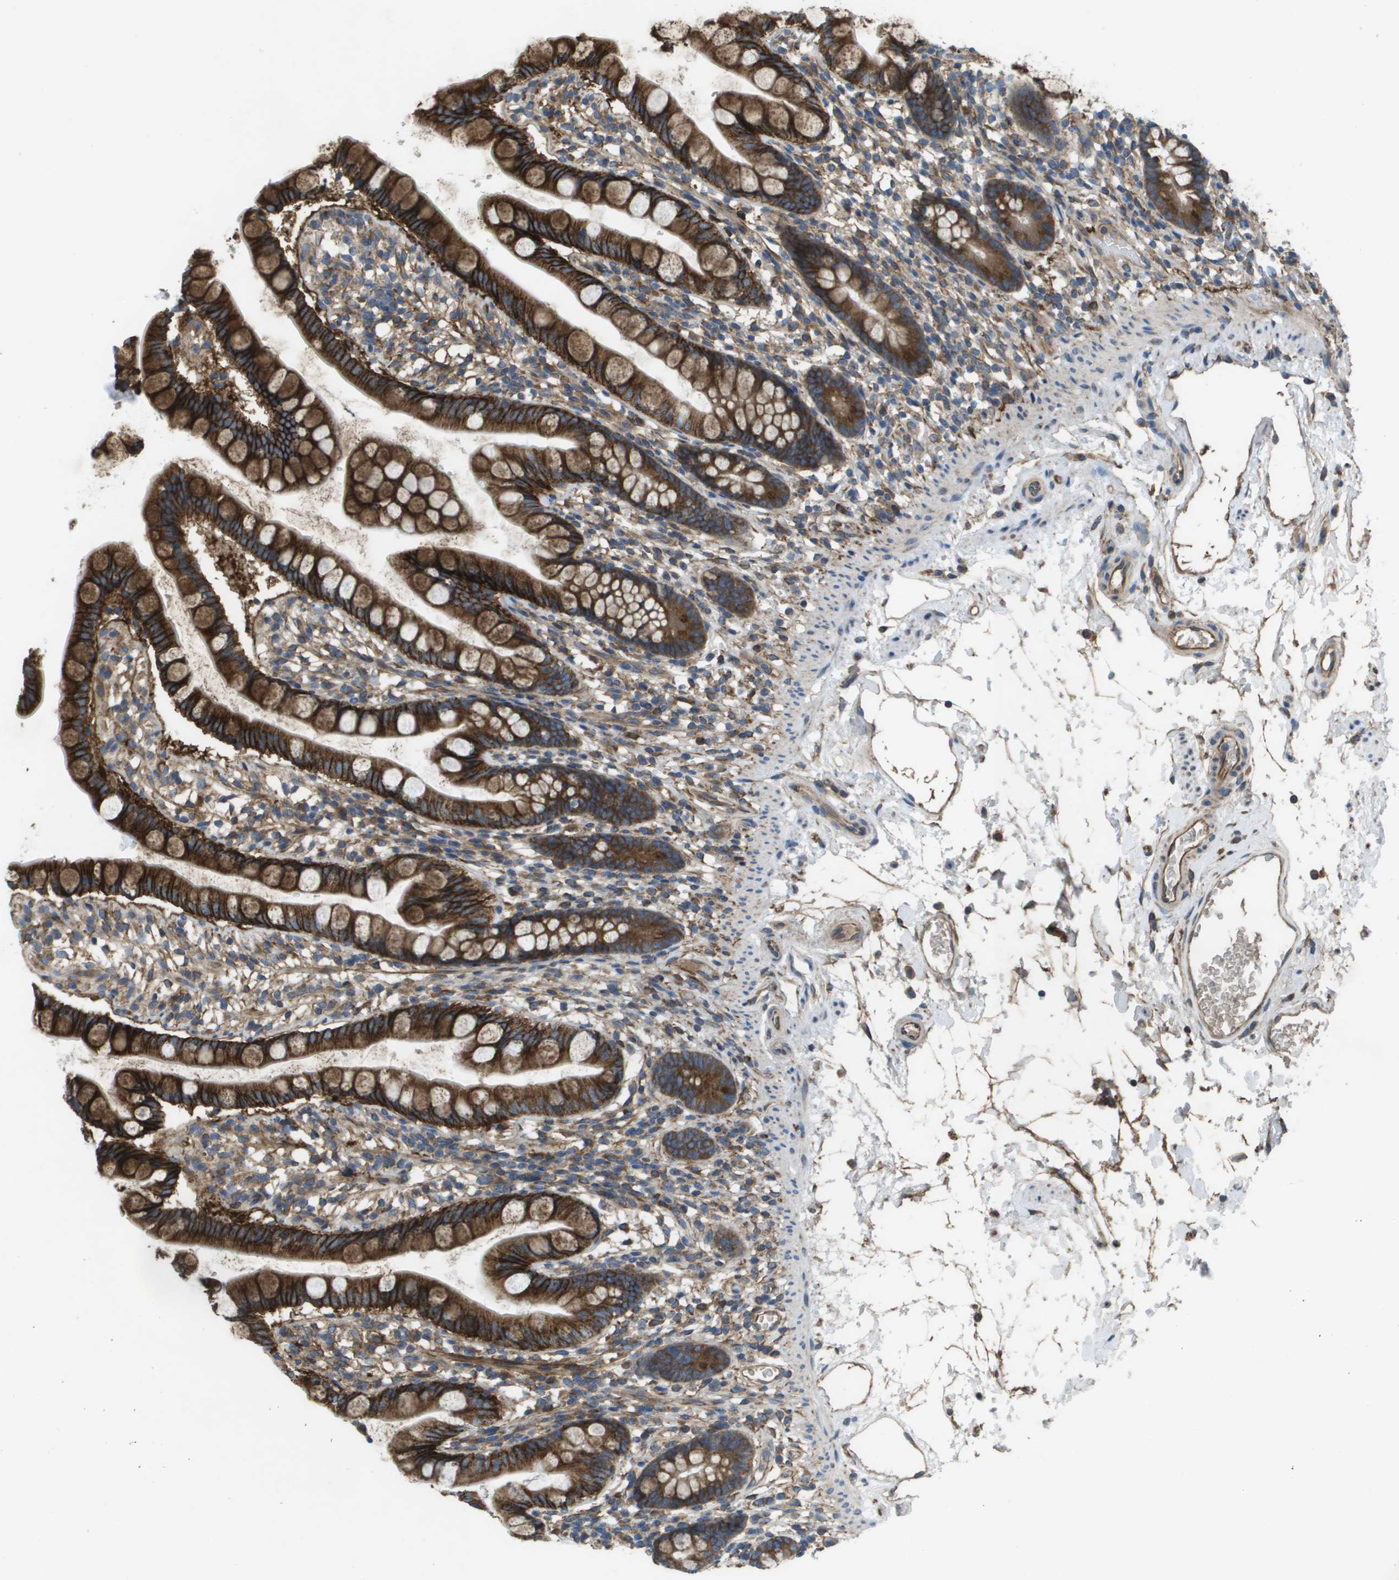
{"staining": {"intensity": "strong", "quantity": ">75%", "location": "cytoplasmic/membranous"}, "tissue": "small intestine", "cell_type": "Glandular cells", "image_type": "normal", "snomed": [{"axis": "morphology", "description": "Normal tissue, NOS"}, {"axis": "topography", "description": "Small intestine"}], "caption": "Glandular cells show high levels of strong cytoplasmic/membranous positivity in about >75% of cells in normal human small intestine. Using DAB (brown) and hematoxylin (blue) stains, captured at high magnification using brightfield microscopy.", "gene": "CLCN2", "patient": {"sex": "female", "age": 84}}